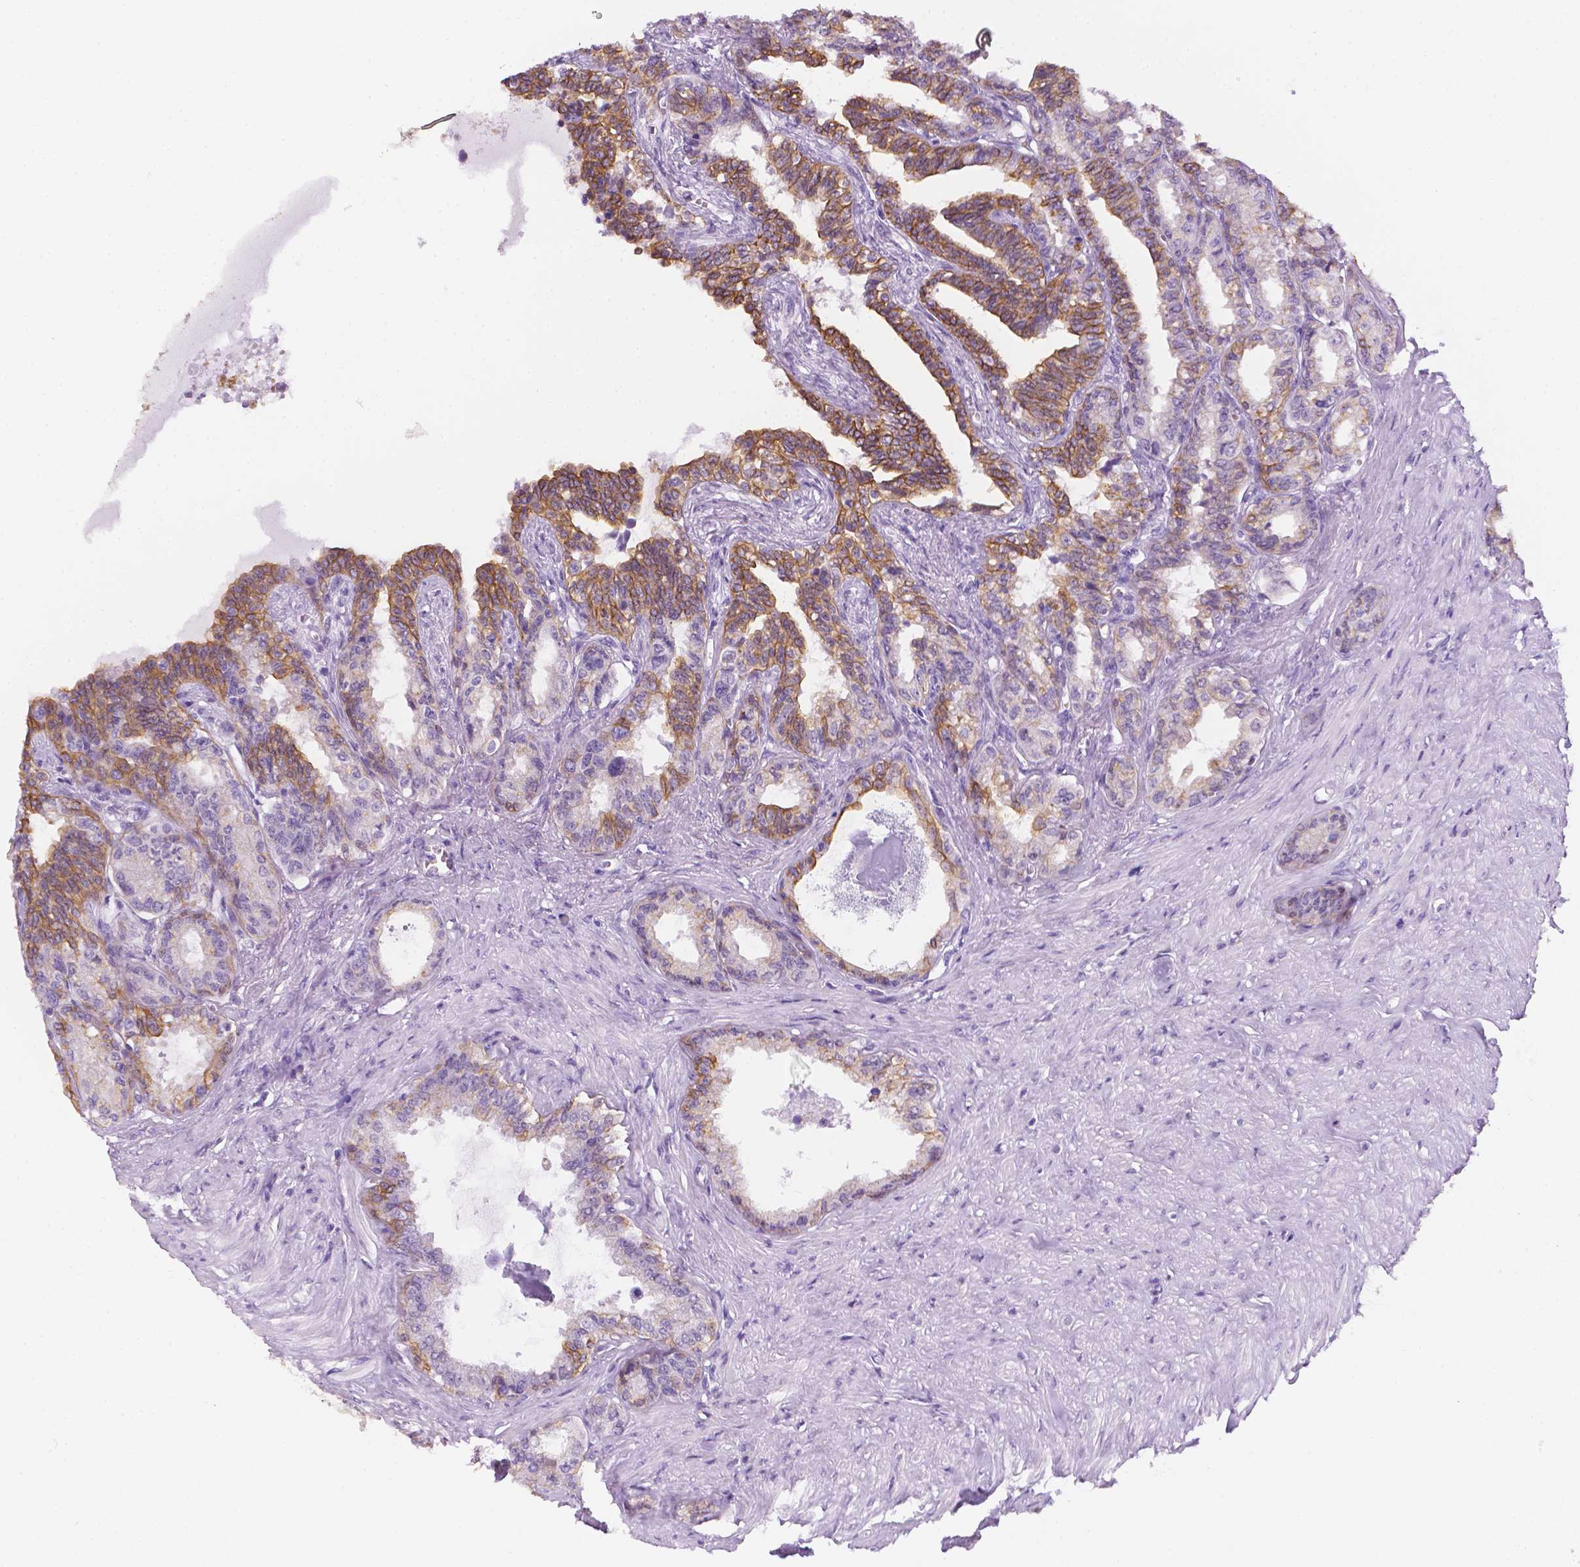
{"staining": {"intensity": "moderate", "quantity": "25%-75%", "location": "cytoplasmic/membranous"}, "tissue": "seminal vesicle", "cell_type": "Glandular cells", "image_type": "normal", "snomed": [{"axis": "morphology", "description": "Normal tissue, NOS"}, {"axis": "morphology", "description": "Urothelial carcinoma, NOS"}, {"axis": "topography", "description": "Urinary bladder"}, {"axis": "topography", "description": "Seminal veicle"}], "caption": "The immunohistochemical stain shows moderate cytoplasmic/membranous expression in glandular cells of benign seminal vesicle.", "gene": "PPL", "patient": {"sex": "male", "age": 76}}